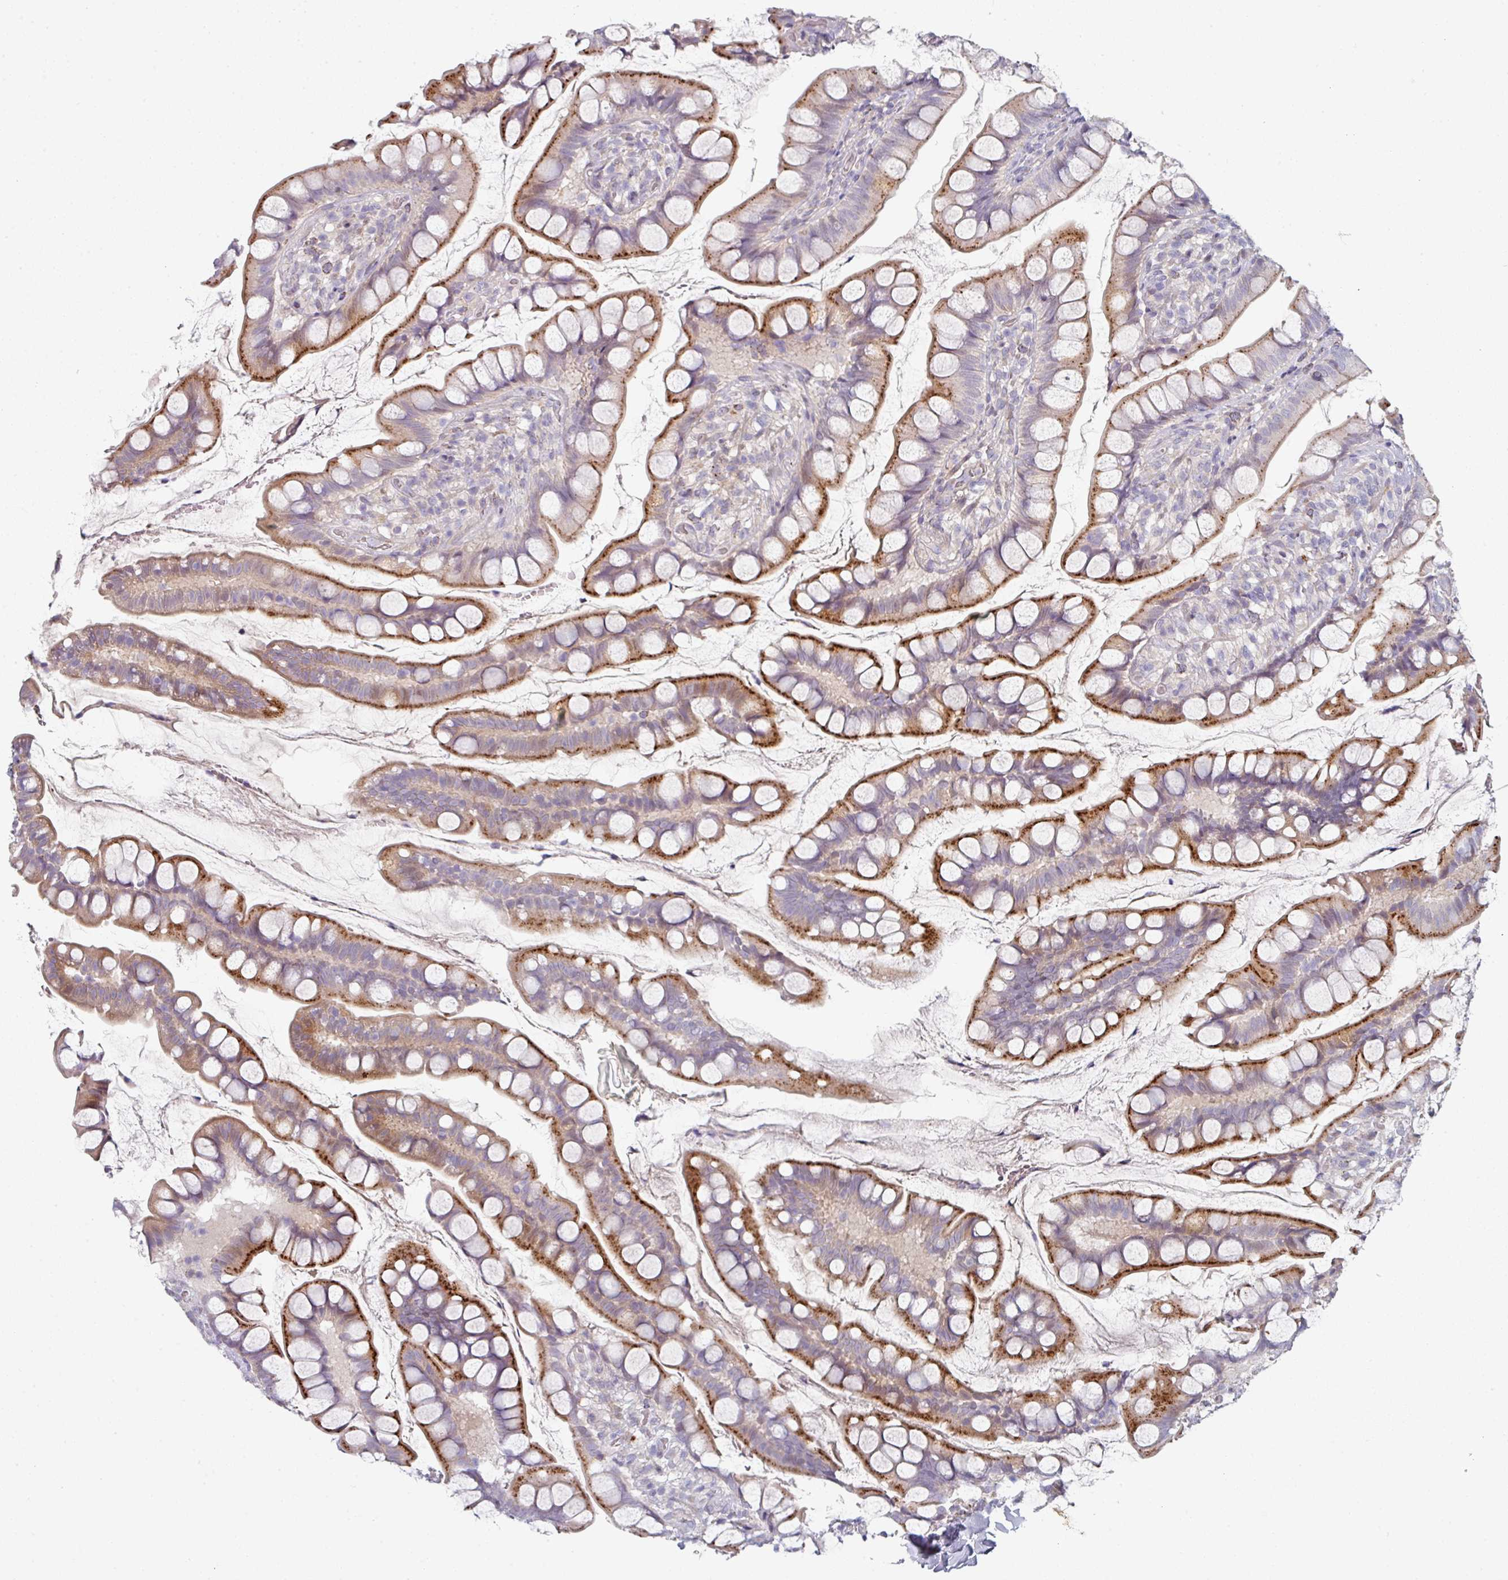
{"staining": {"intensity": "moderate", "quantity": "25%-75%", "location": "cytoplasmic/membranous"}, "tissue": "small intestine", "cell_type": "Glandular cells", "image_type": "normal", "snomed": [{"axis": "morphology", "description": "Normal tissue, NOS"}, {"axis": "topography", "description": "Small intestine"}], "caption": "Approximately 25%-75% of glandular cells in benign human small intestine show moderate cytoplasmic/membranous protein staining as visualized by brown immunohistochemical staining.", "gene": "WSB2", "patient": {"sex": "male", "age": 70}}